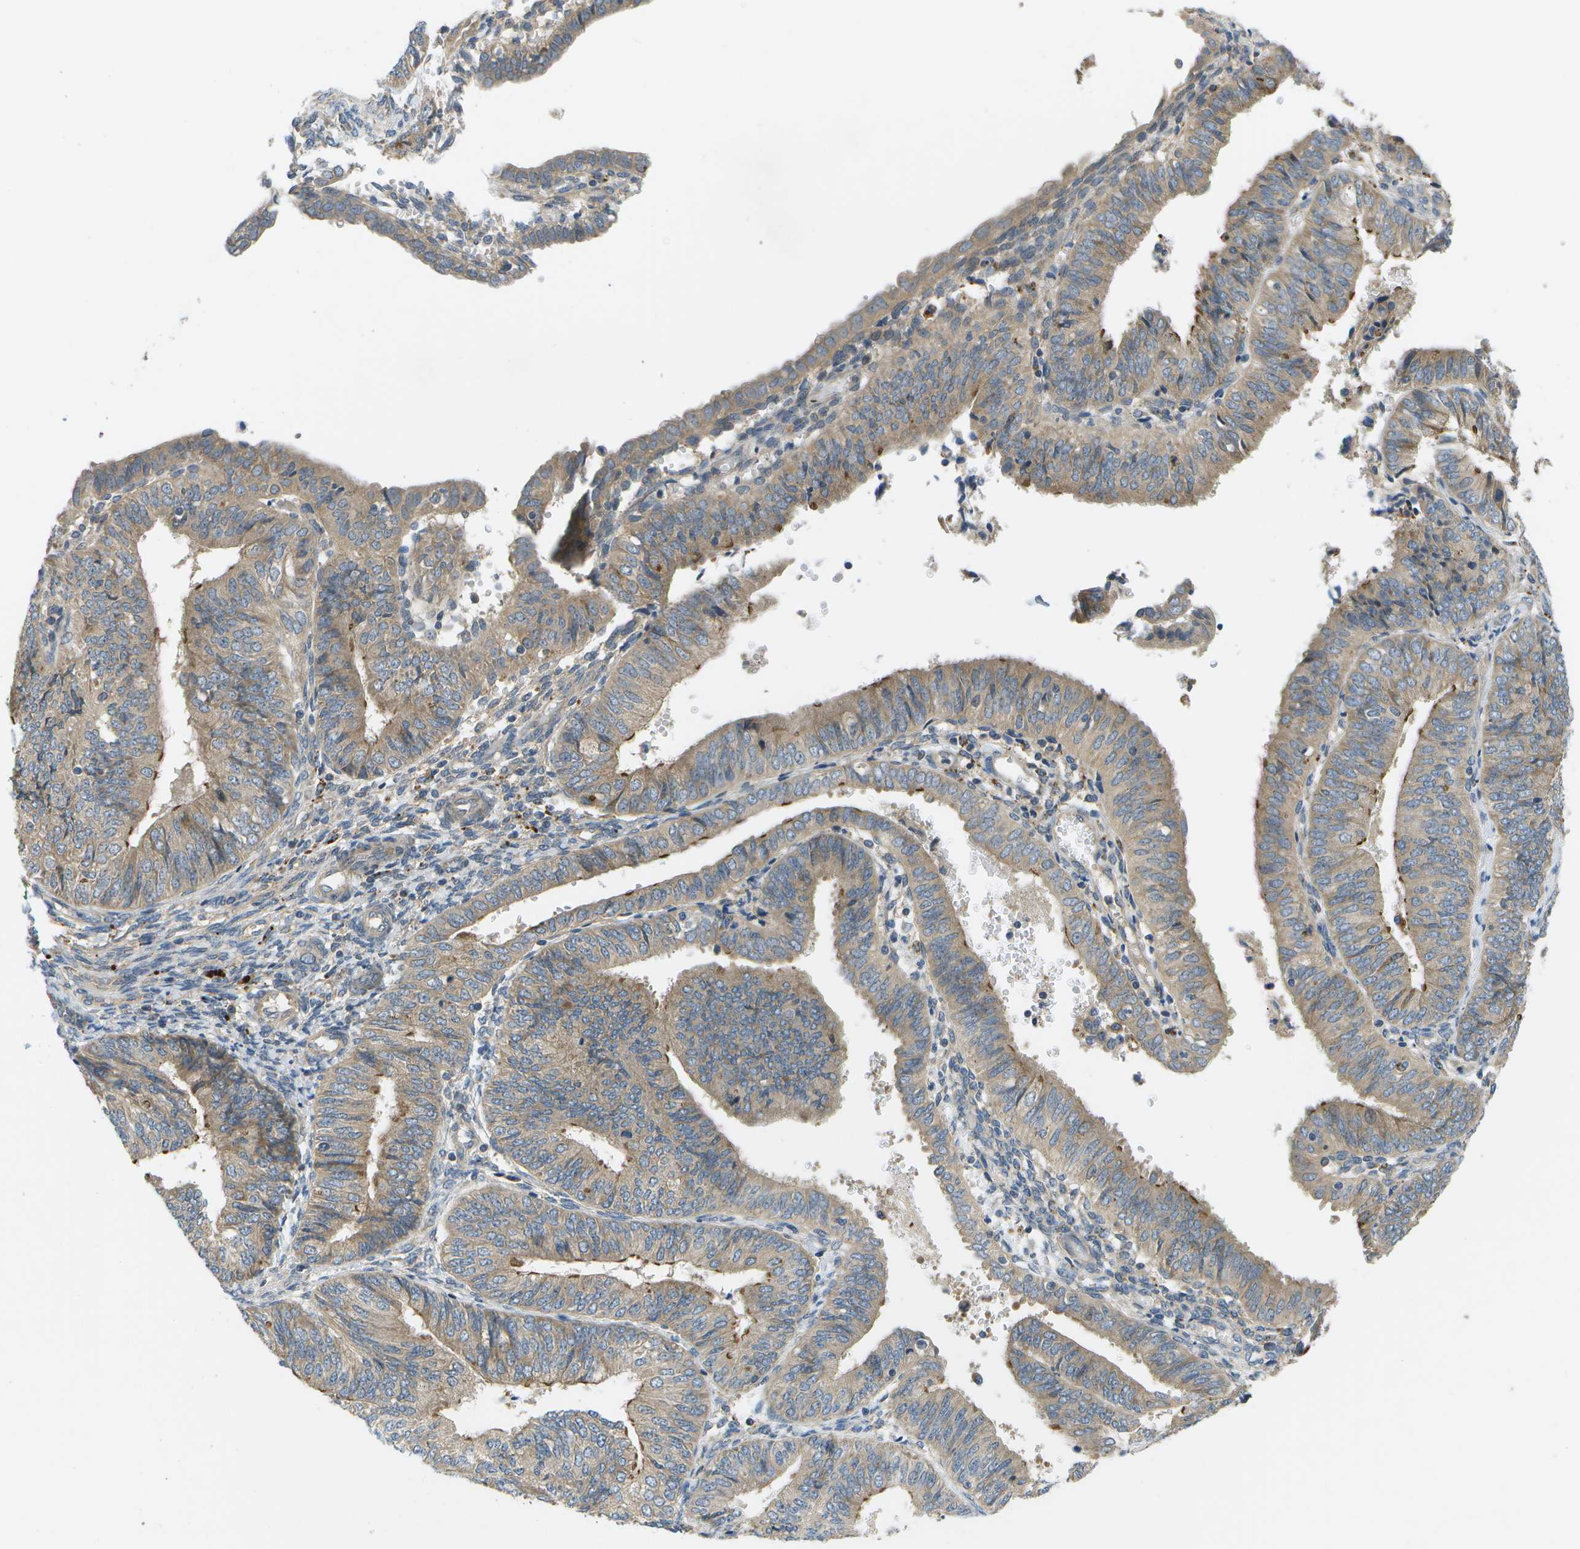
{"staining": {"intensity": "weak", "quantity": ">75%", "location": "cytoplasmic/membranous"}, "tissue": "endometrial cancer", "cell_type": "Tumor cells", "image_type": "cancer", "snomed": [{"axis": "morphology", "description": "Adenocarcinoma, NOS"}, {"axis": "topography", "description": "Endometrium"}], "caption": "Endometrial cancer stained for a protein demonstrates weak cytoplasmic/membranous positivity in tumor cells. (Stains: DAB (3,3'-diaminobenzidine) in brown, nuclei in blue, Microscopy: brightfield microscopy at high magnification).", "gene": "SLC25A20", "patient": {"sex": "female", "age": 58}}